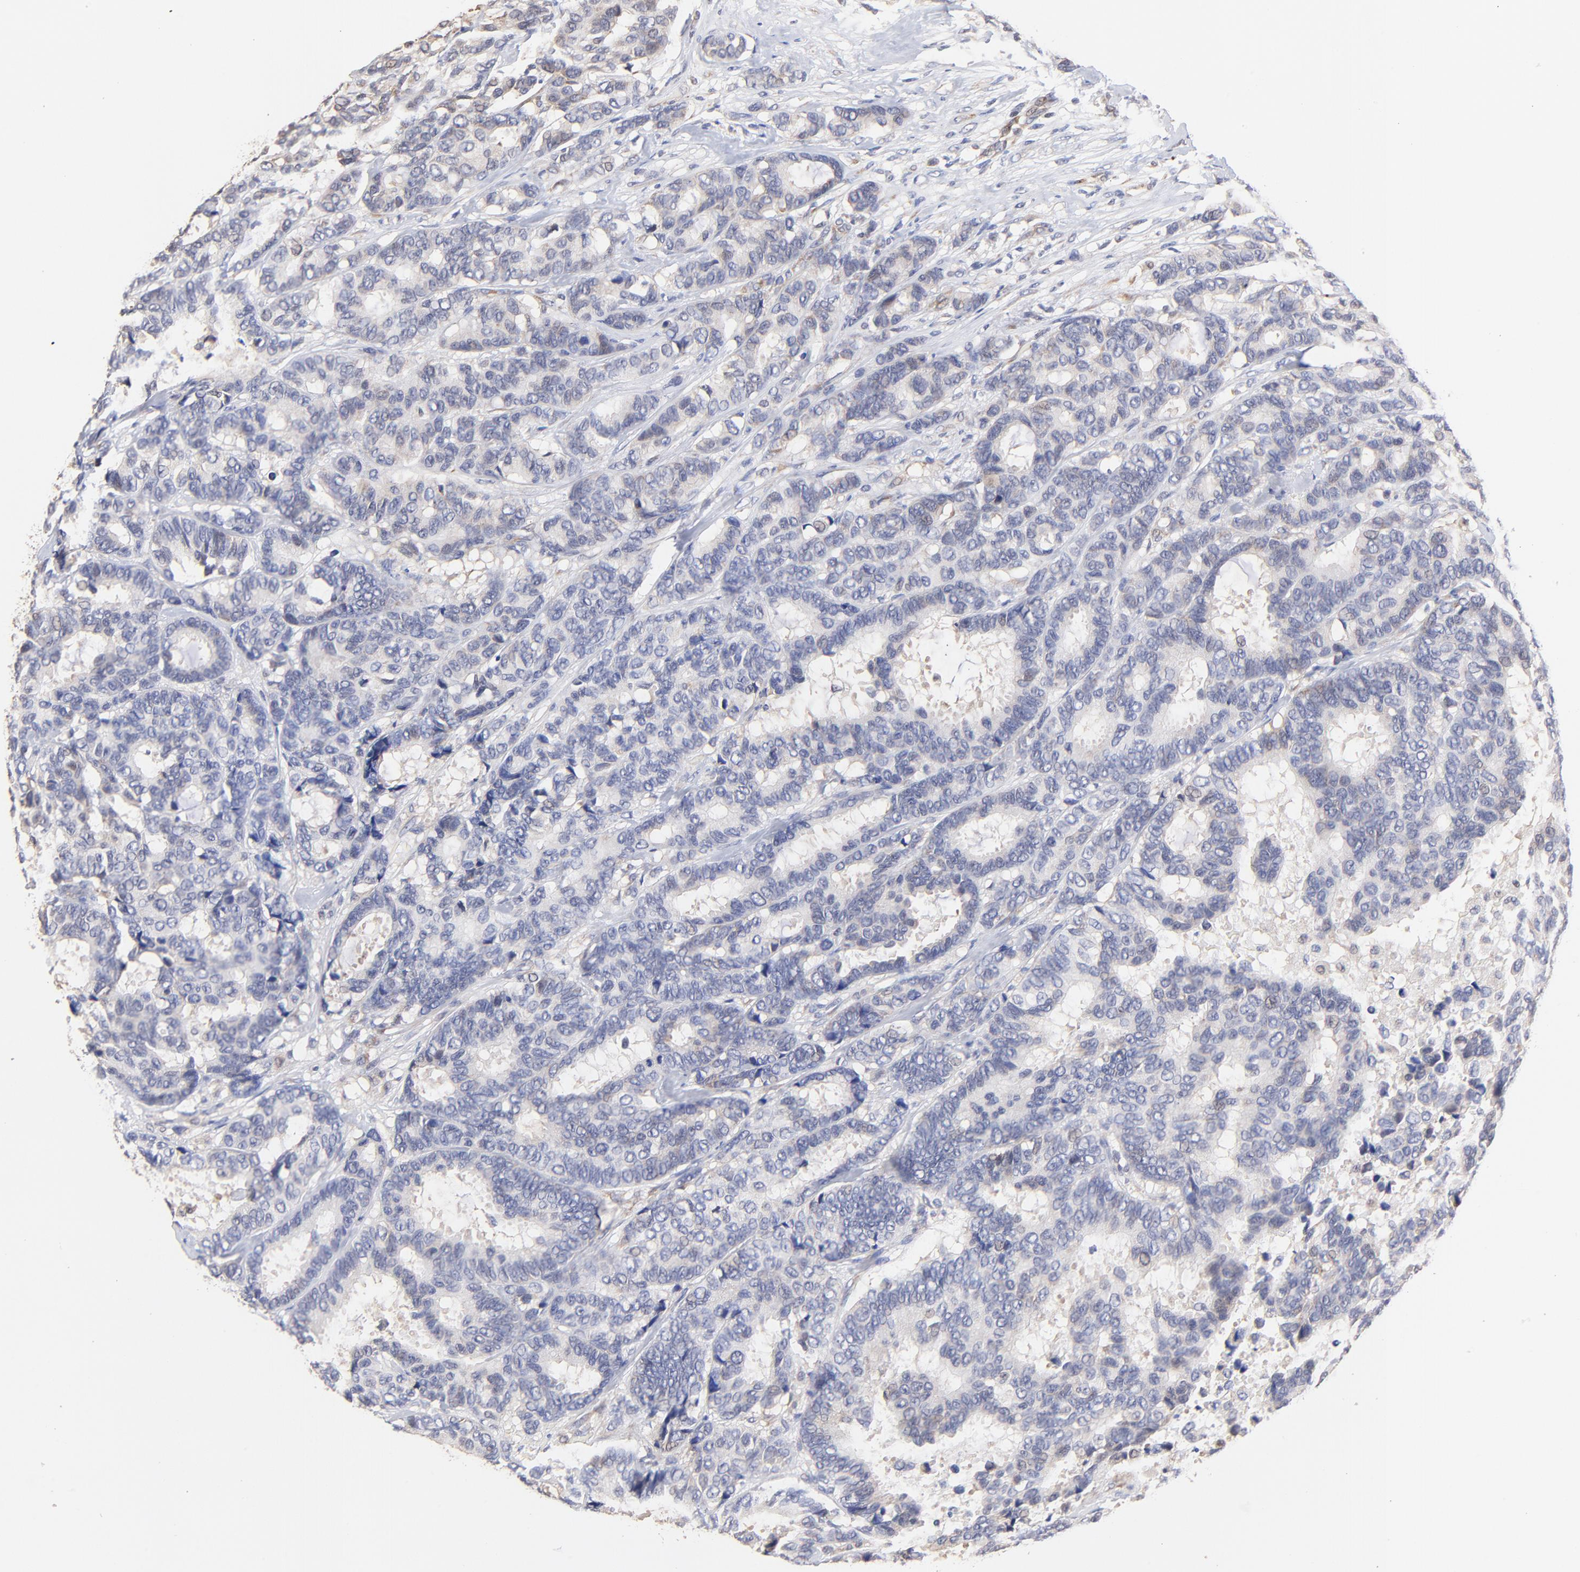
{"staining": {"intensity": "negative", "quantity": "none", "location": "none"}, "tissue": "breast cancer", "cell_type": "Tumor cells", "image_type": "cancer", "snomed": [{"axis": "morphology", "description": "Duct carcinoma"}, {"axis": "topography", "description": "Breast"}], "caption": "Immunohistochemistry (IHC) of human breast cancer demonstrates no positivity in tumor cells. (DAB IHC visualized using brightfield microscopy, high magnification).", "gene": "BBOF1", "patient": {"sex": "female", "age": 87}}